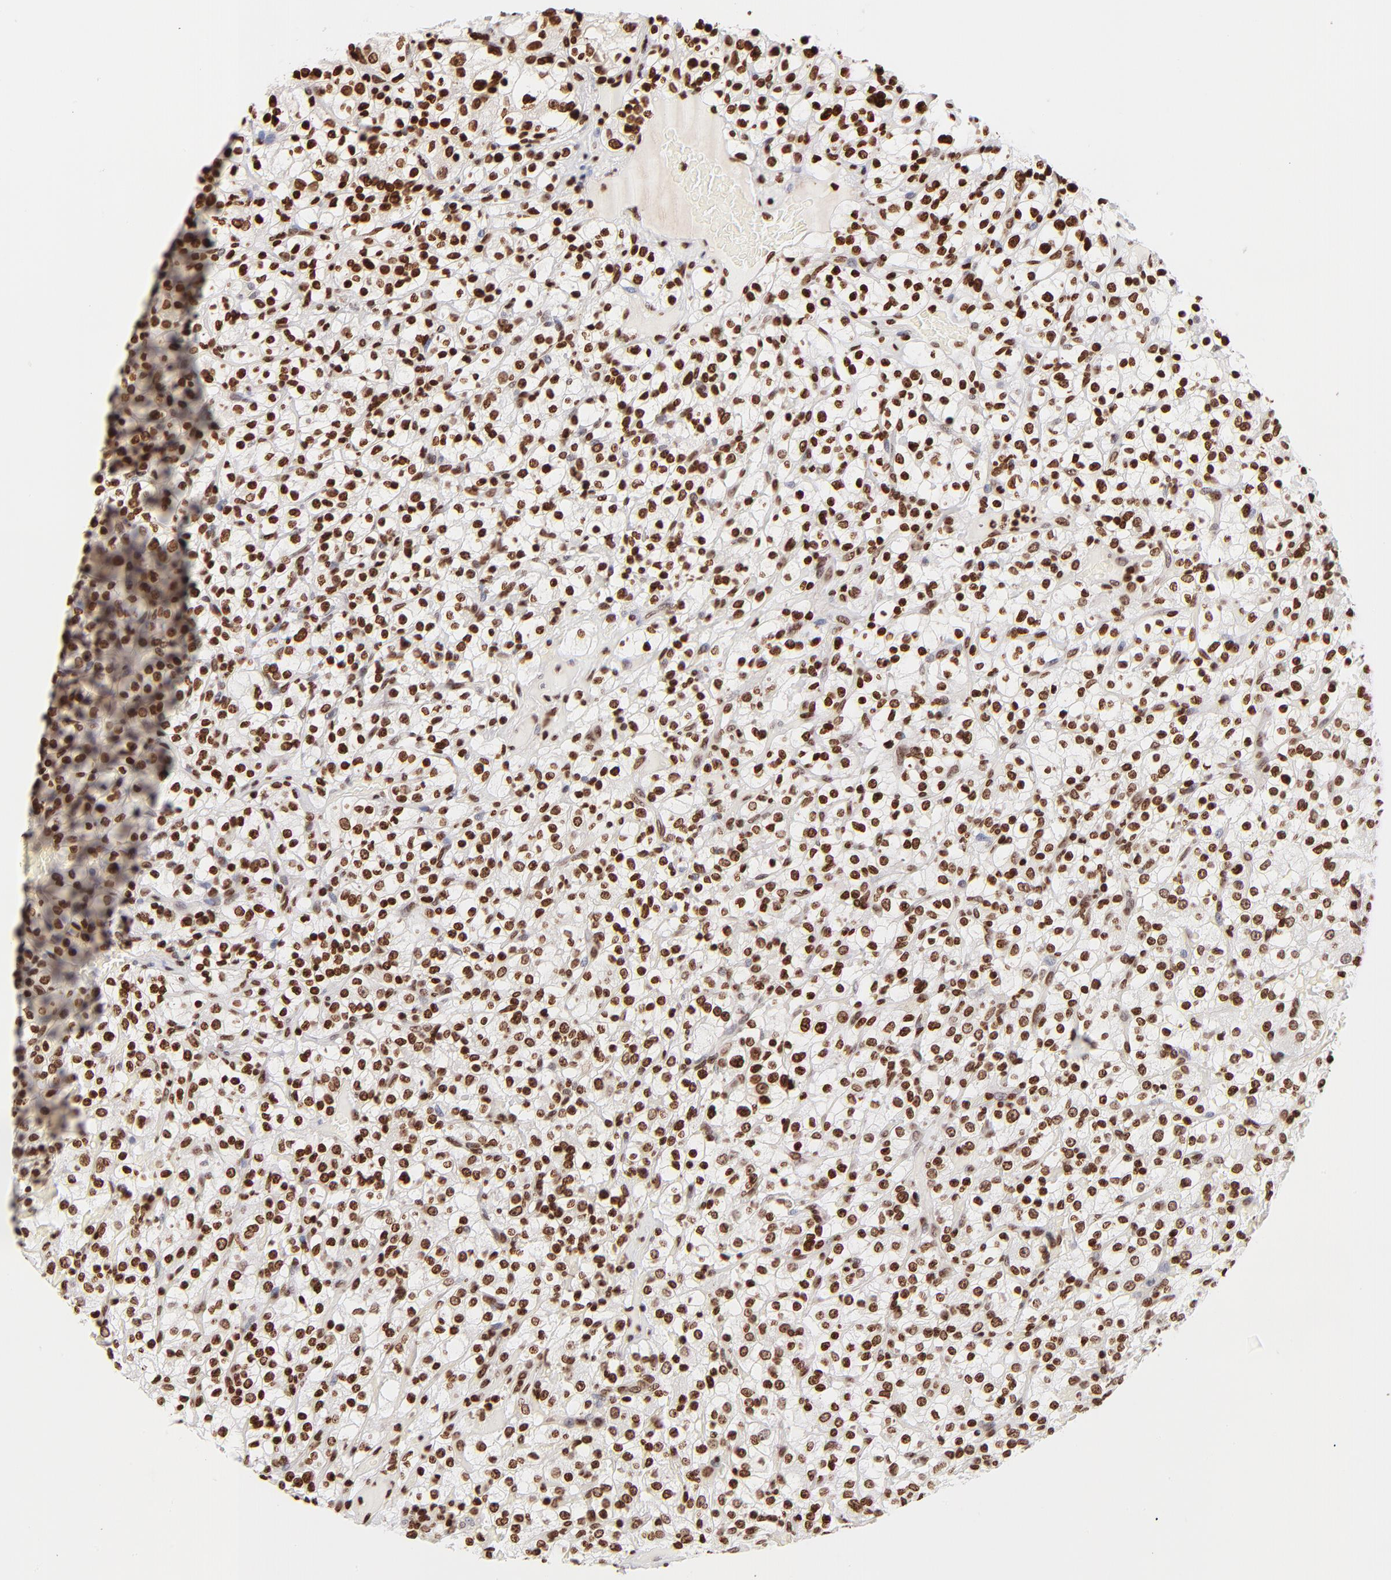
{"staining": {"intensity": "strong", "quantity": ">75%", "location": "nuclear"}, "tissue": "renal cancer", "cell_type": "Tumor cells", "image_type": "cancer", "snomed": [{"axis": "morphology", "description": "Normal tissue, NOS"}, {"axis": "morphology", "description": "Adenocarcinoma, NOS"}, {"axis": "topography", "description": "Kidney"}], "caption": "Strong nuclear positivity for a protein is identified in approximately >75% of tumor cells of renal cancer (adenocarcinoma) using immunohistochemistry (IHC).", "gene": "RTL4", "patient": {"sex": "female", "age": 72}}